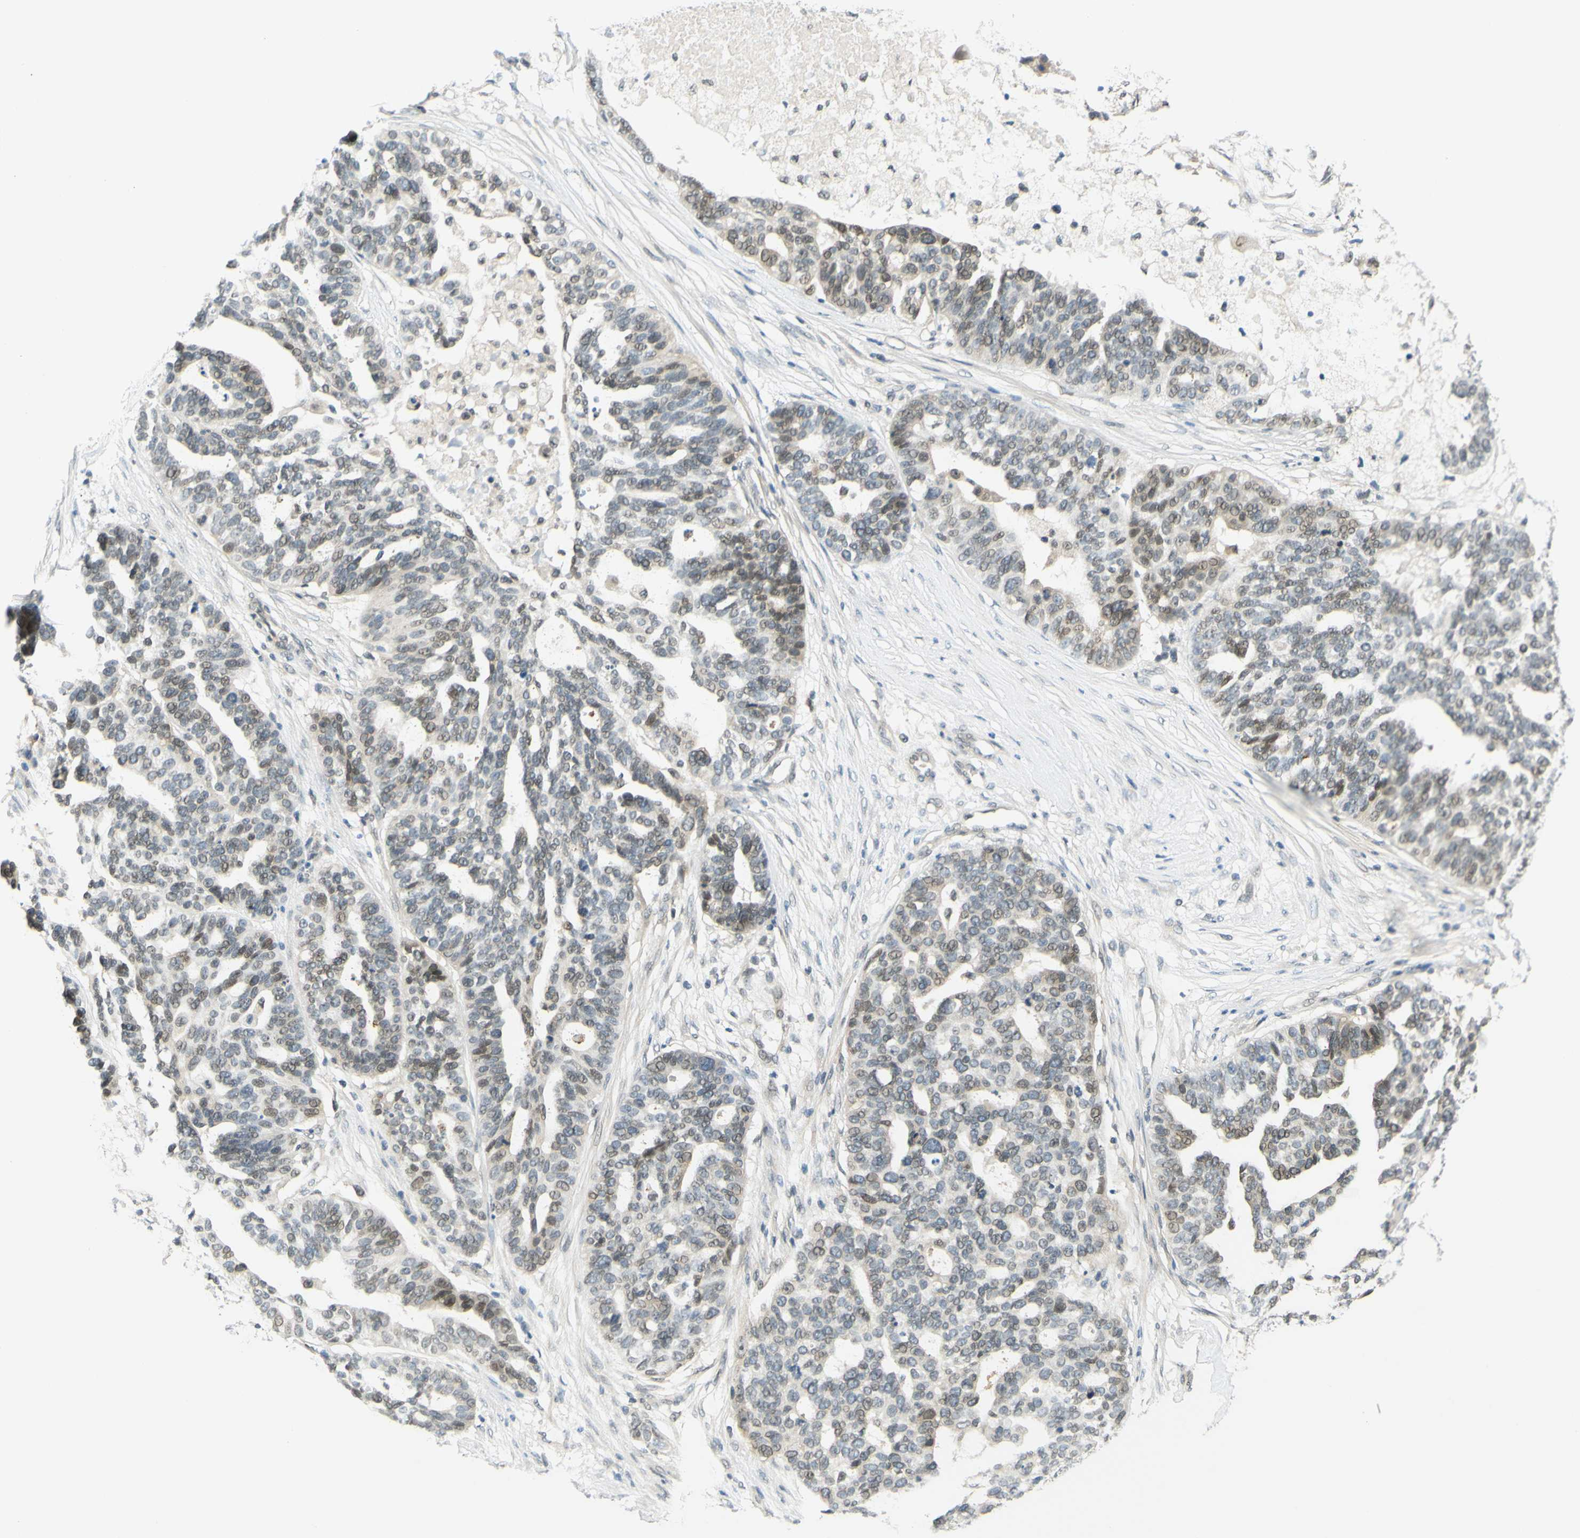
{"staining": {"intensity": "weak", "quantity": "25%-75%", "location": "nuclear"}, "tissue": "ovarian cancer", "cell_type": "Tumor cells", "image_type": "cancer", "snomed": [{"axis": "morphology", "description": "Cystadenocarcinoma, serous, NOS"}, {"axis": "topography", "description": "Ovary"}], "caption": "Protein expression analysis of ovarian cancer reveals weak nuclear positivity in about 25%-75% of tumor cells.", "gene": "C2CD2L", "patient": {"sex": "female", "age": 59}}